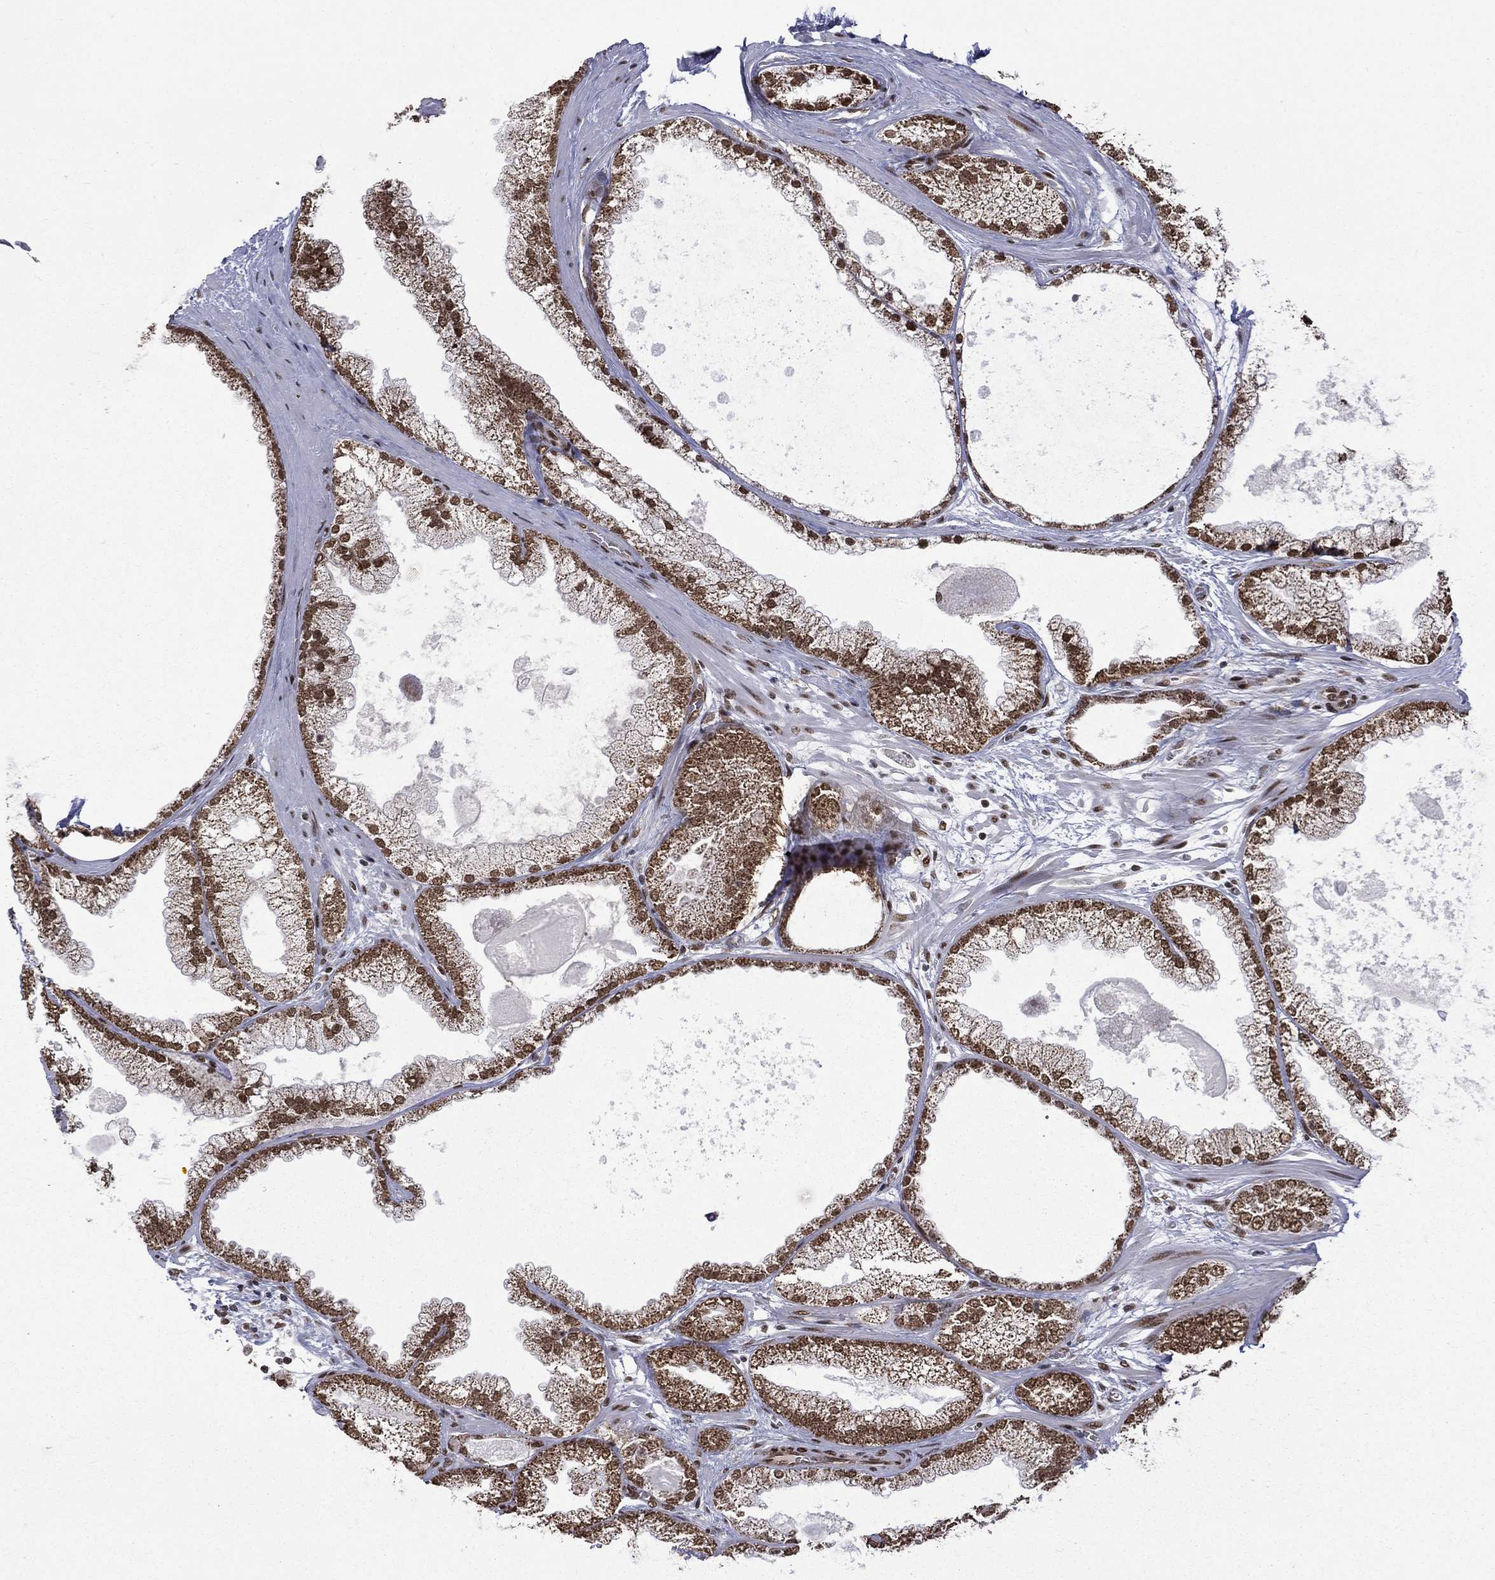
{"staining": {"intensity": "strong", "quantity": ">75%", "location": "cytoplasmic/membranous,nuclear"}, "tissue": "prostate cancer", "cell_type": "Tumor cells", "image_type": "cancer", "snomed": [{"axis": "morphology", "description": "Adenocarcinoma, Low grade"}, {"axis": "topography", "description": "Prostate"}], "caption": "Adenocarcinoma (low-grade) (prostate) tissue demonstrates strong cytoplasmic/membranous and nuclear positivity in approximately >75% of tumor cells", "gene": "C5orf24", "patient": {"sex": "male", "age": 57}}